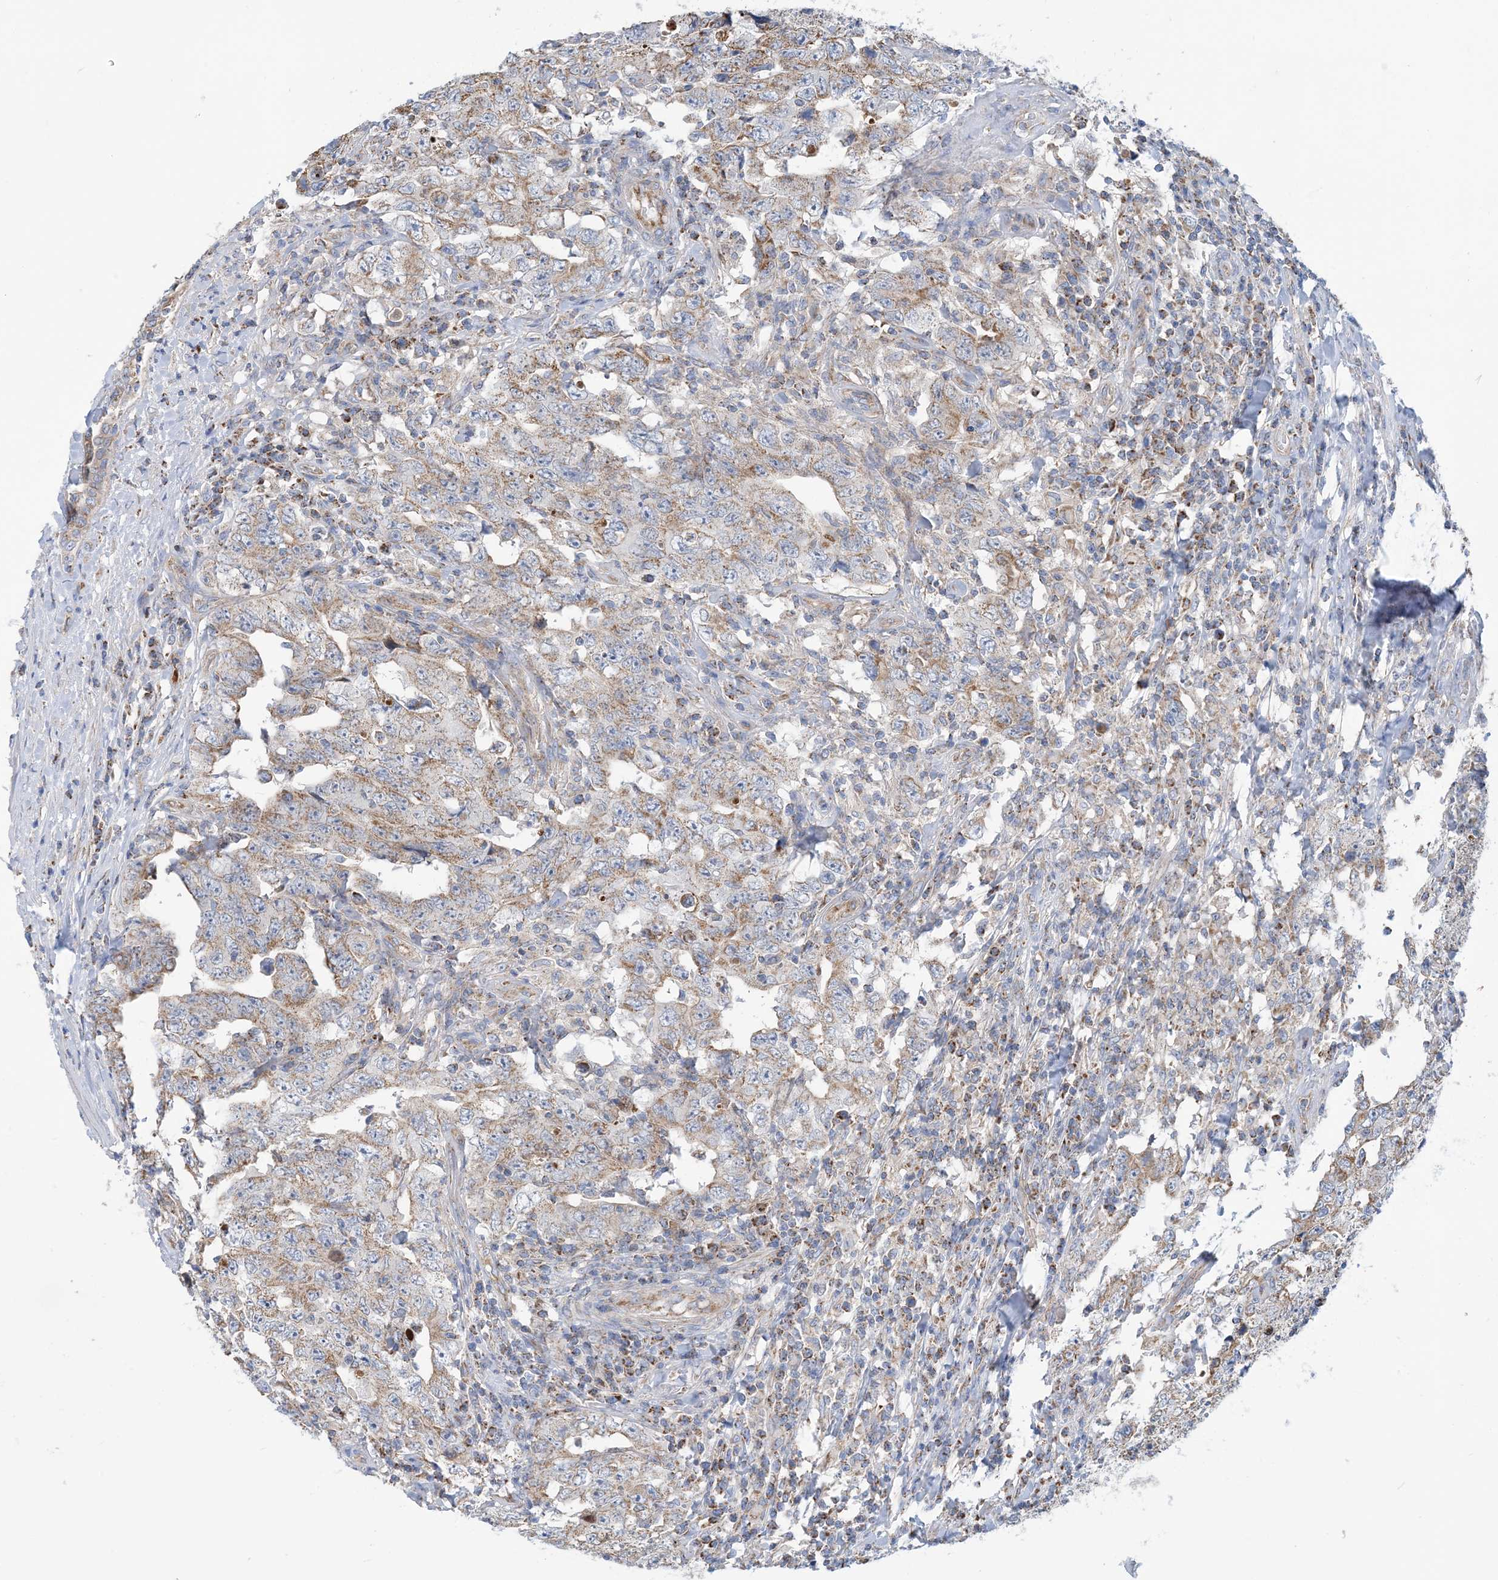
{"staining": {"intensity": "moderate", "quantity": "25%-75%", "location": "cytoplasmic/membranous"}, "tissue": "testis cancer", "cell_type": "Tumor cells", "image_type": "cancer", "snomed": [{"axis": "morphology", "description": "Carcinoma, Embryonal, NOS"}, {"axis": "topography", "description": "Testis"}], "caption": "Immunohistochemical staining of human embryonal carcinoma (testis) reveals medium levels of moderate cytoplasmic/membranous positivity in about 25%-75% of tumor cells.", "gene": "PHOSPHO2", "patient": {"sex": "male", "age": 26}}